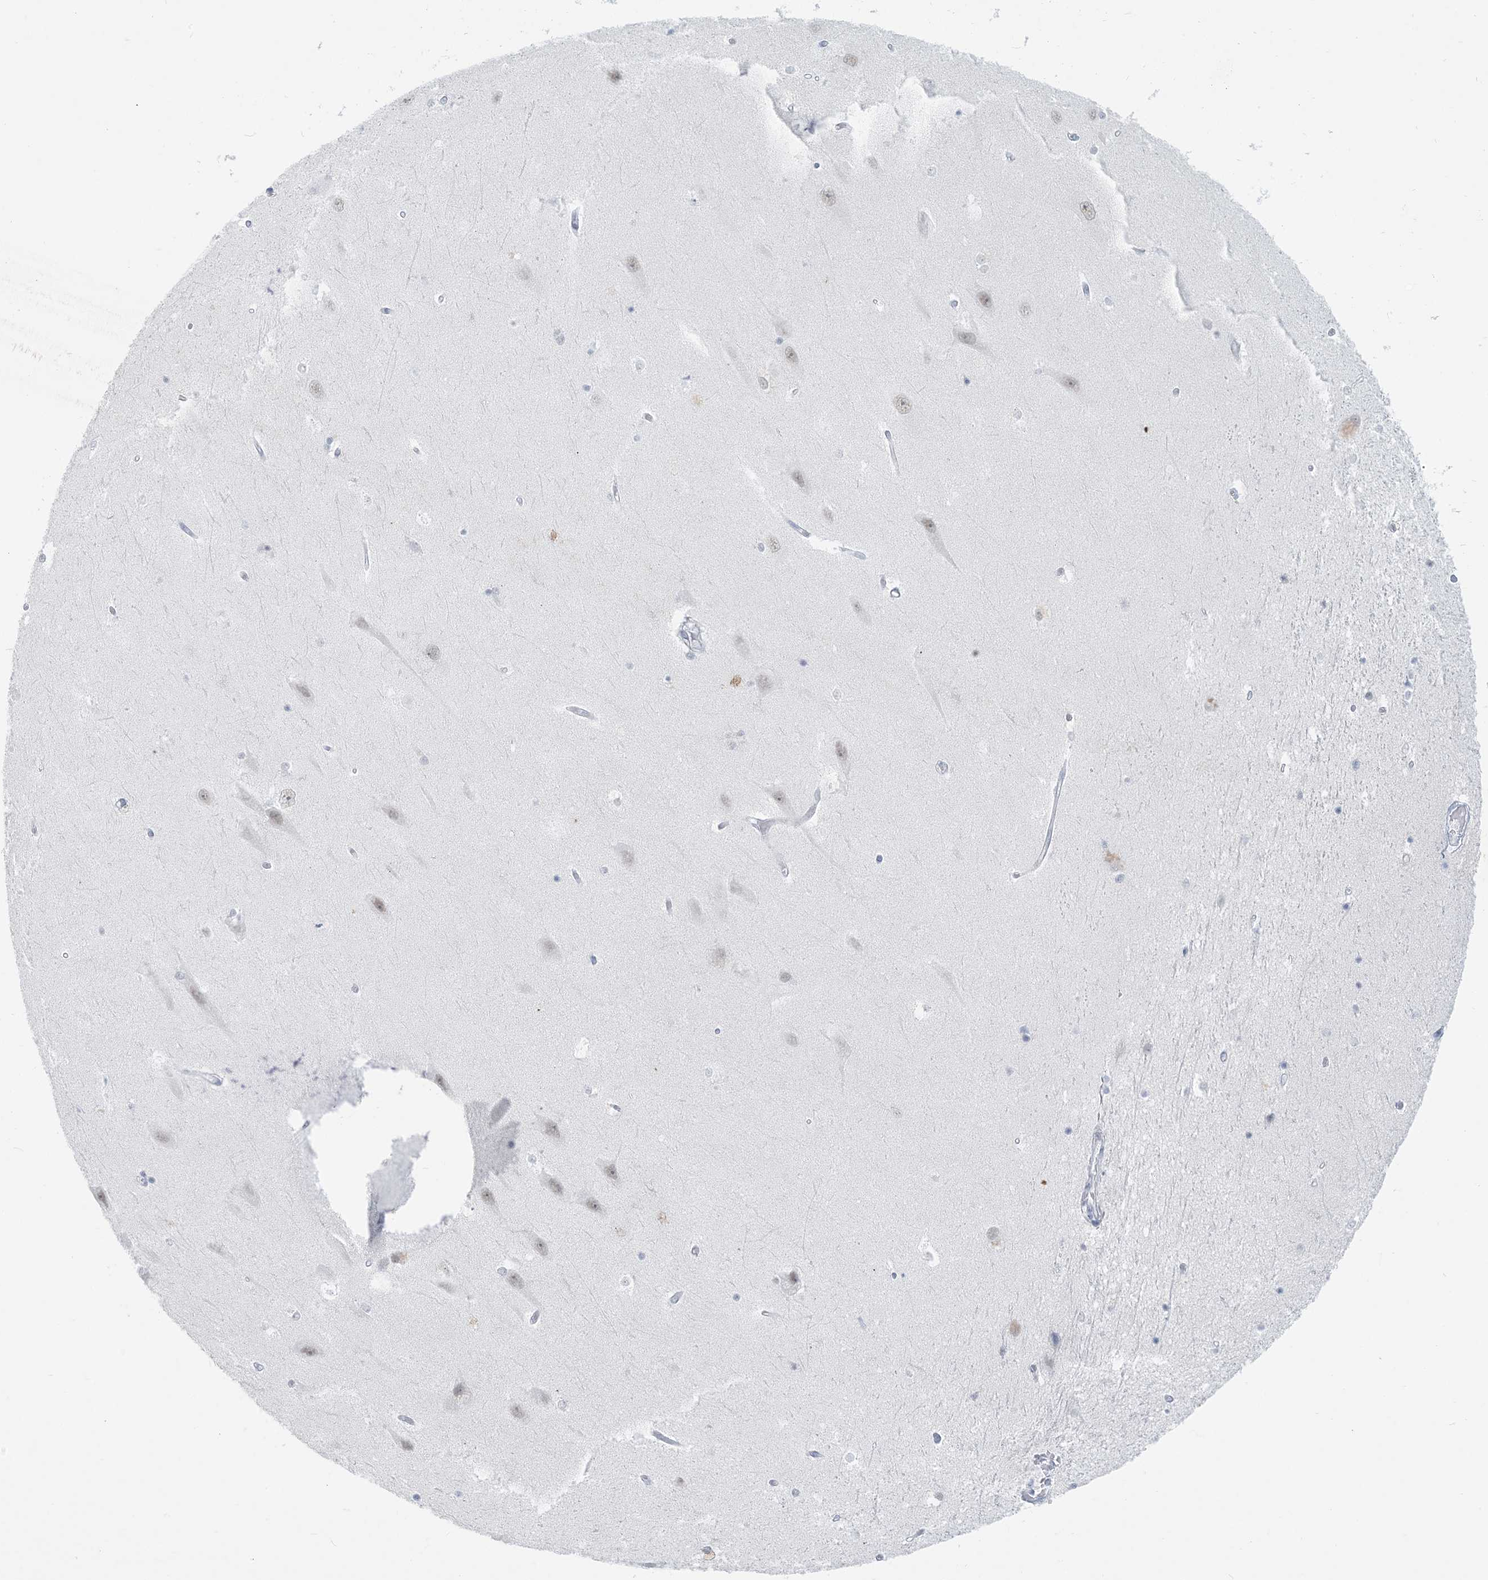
{"staining": {"intensity": "negative", "quantity": "none", "location": "none"}, "tissue": "hippocampus", "cell_type": "Glial cells", "image_type": "normal", "snomed": [{"axis": "morphology", "description": "Normal tissue, NOS"}, {"axis": "topography", "description": "Hippocampus"}], "caption": "DAB immunohistochemical staining of unremarkable human hippocampus demonstrates no significant expression in glial cells.", "gene": "SCML1", "patient": {"sex": "male", "age": 45}}